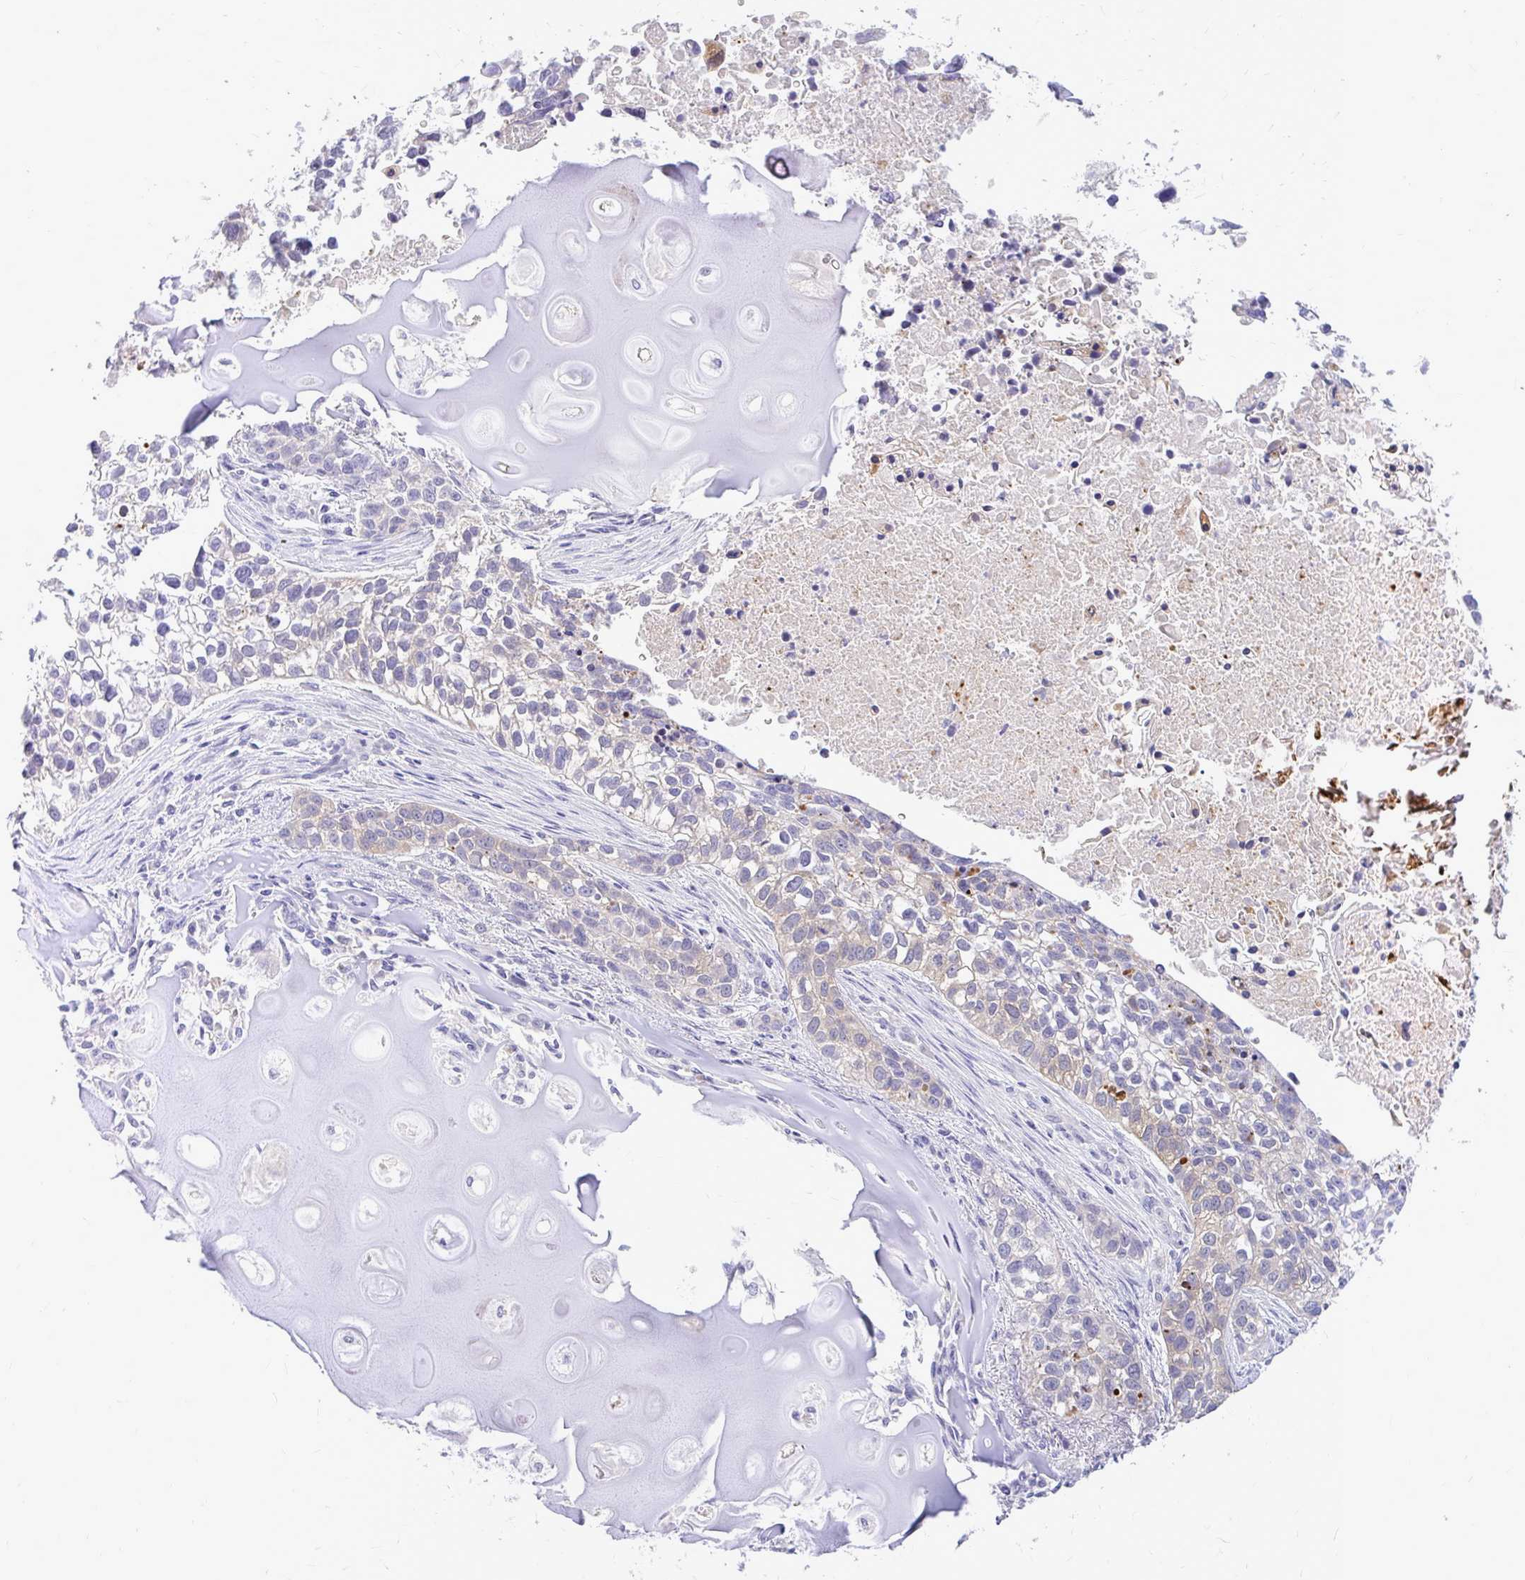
{"staining": {"intensity": "weak", "quantity": "<25%", "location": "cytoplasmic/membranous"}, "tissue": "lung cancer", "cell_type": "Tumor cells", "image_type": "cancer", "snomed": [{"axis": "morphology", "description": "Squamous cell carcinoma, NOS"}, {"axis": "topography", "description": "Lung"}], "caption": "DAB immunohistochemical staining of human lung cancer (squamous cell carcinoma) shows no significant staining in tumor cells.", "gene": "MAP1LC3A", "patient": {"sex": "male", "age": 74}}